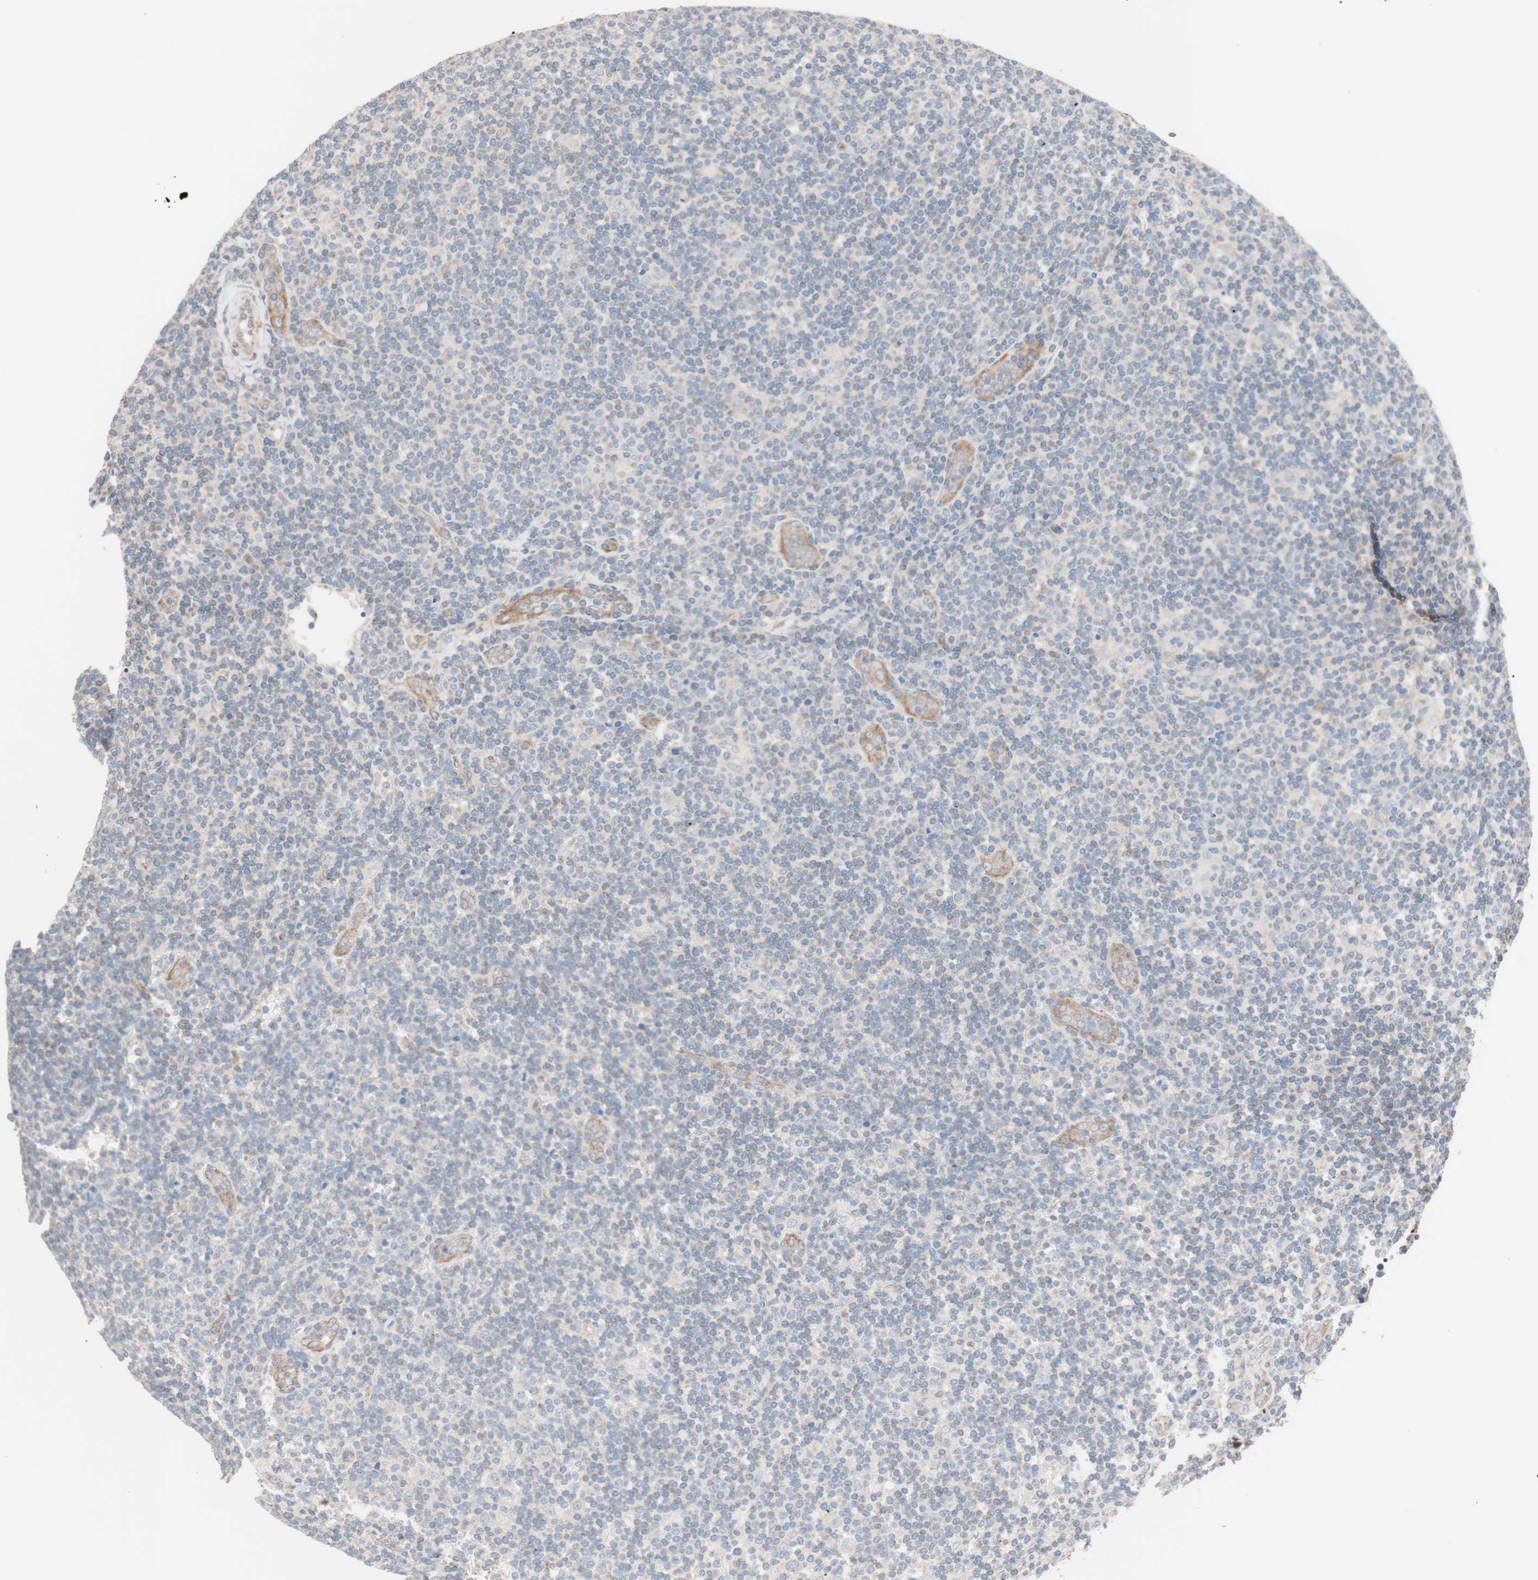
{"staining": {"intensity": "negative", "quantity": "none", "location": "none"}, "tissue": "lymphoma", "cell_type": "Tumor cells", "image_type": "cancer", "snomed": [{"axis": "morphology", "description": "Hodgkin's disease, NOS"}, {"axis": "topography", "description": "Lymph node"}], "caption": "High power microscopy histopathology image of an immunohistochemistry histopathology image of lymphoma, revealing no significant positivity in tumor cells.", "gene": "SMG1", "patient": {"sex": "female", "age": 57}}